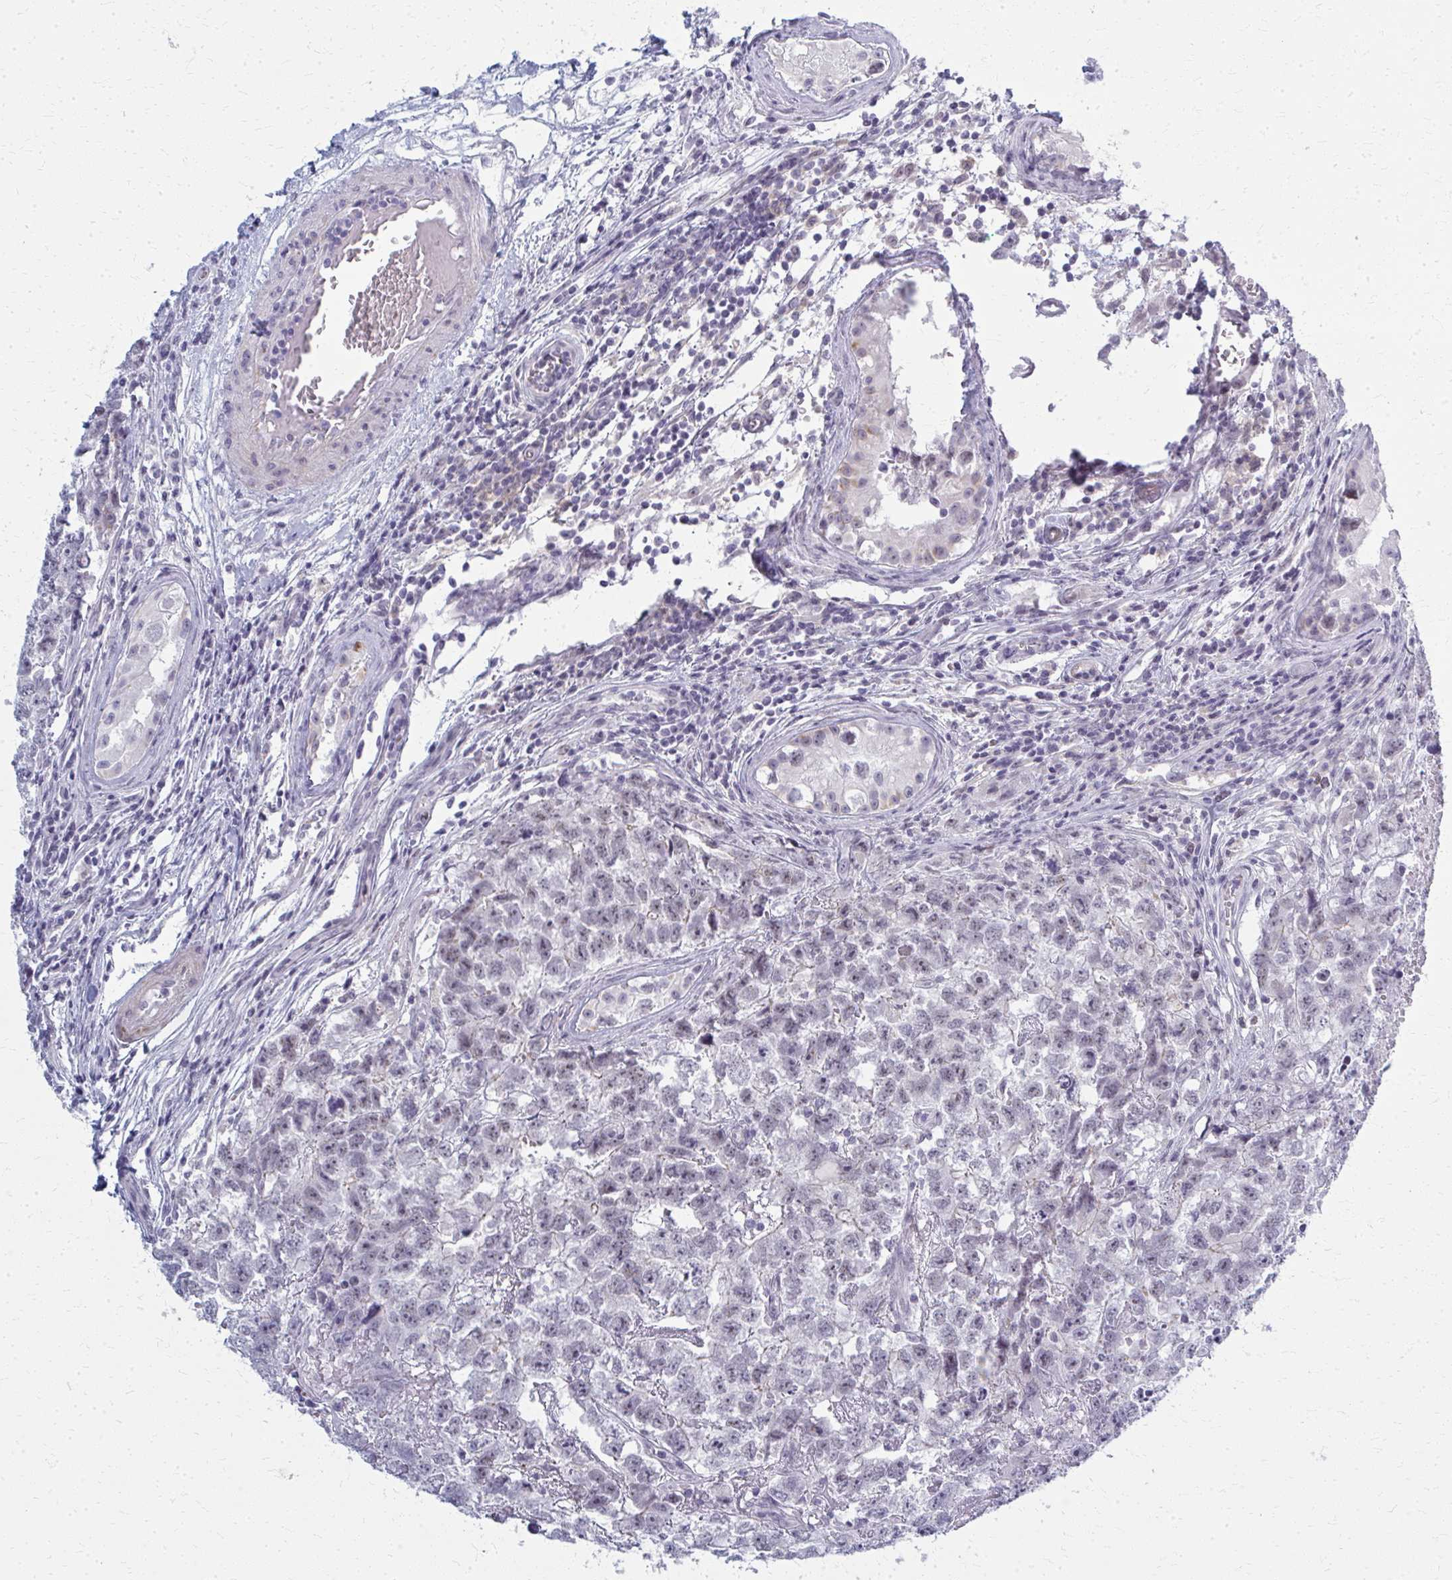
{"staining": {"intensity": "weak", "quantity": "<25%", "location": "nuclear"}, "tissue": "testis cancer", "cell_type": "Tumor cells", "image_type": "cancer", "snomed": [{"axis": "morphology", "description": "Carcinoma, Embryonal, NOS"}, {"axis": "topography", "description": "Testis"}], "caption": "Histopathology image shows no protein expression in tumor cells of testis cancer (embryonal carcinoma) tissue.", "gene": "CASQ2", "patient": {"sex": "male", "age": 22}}